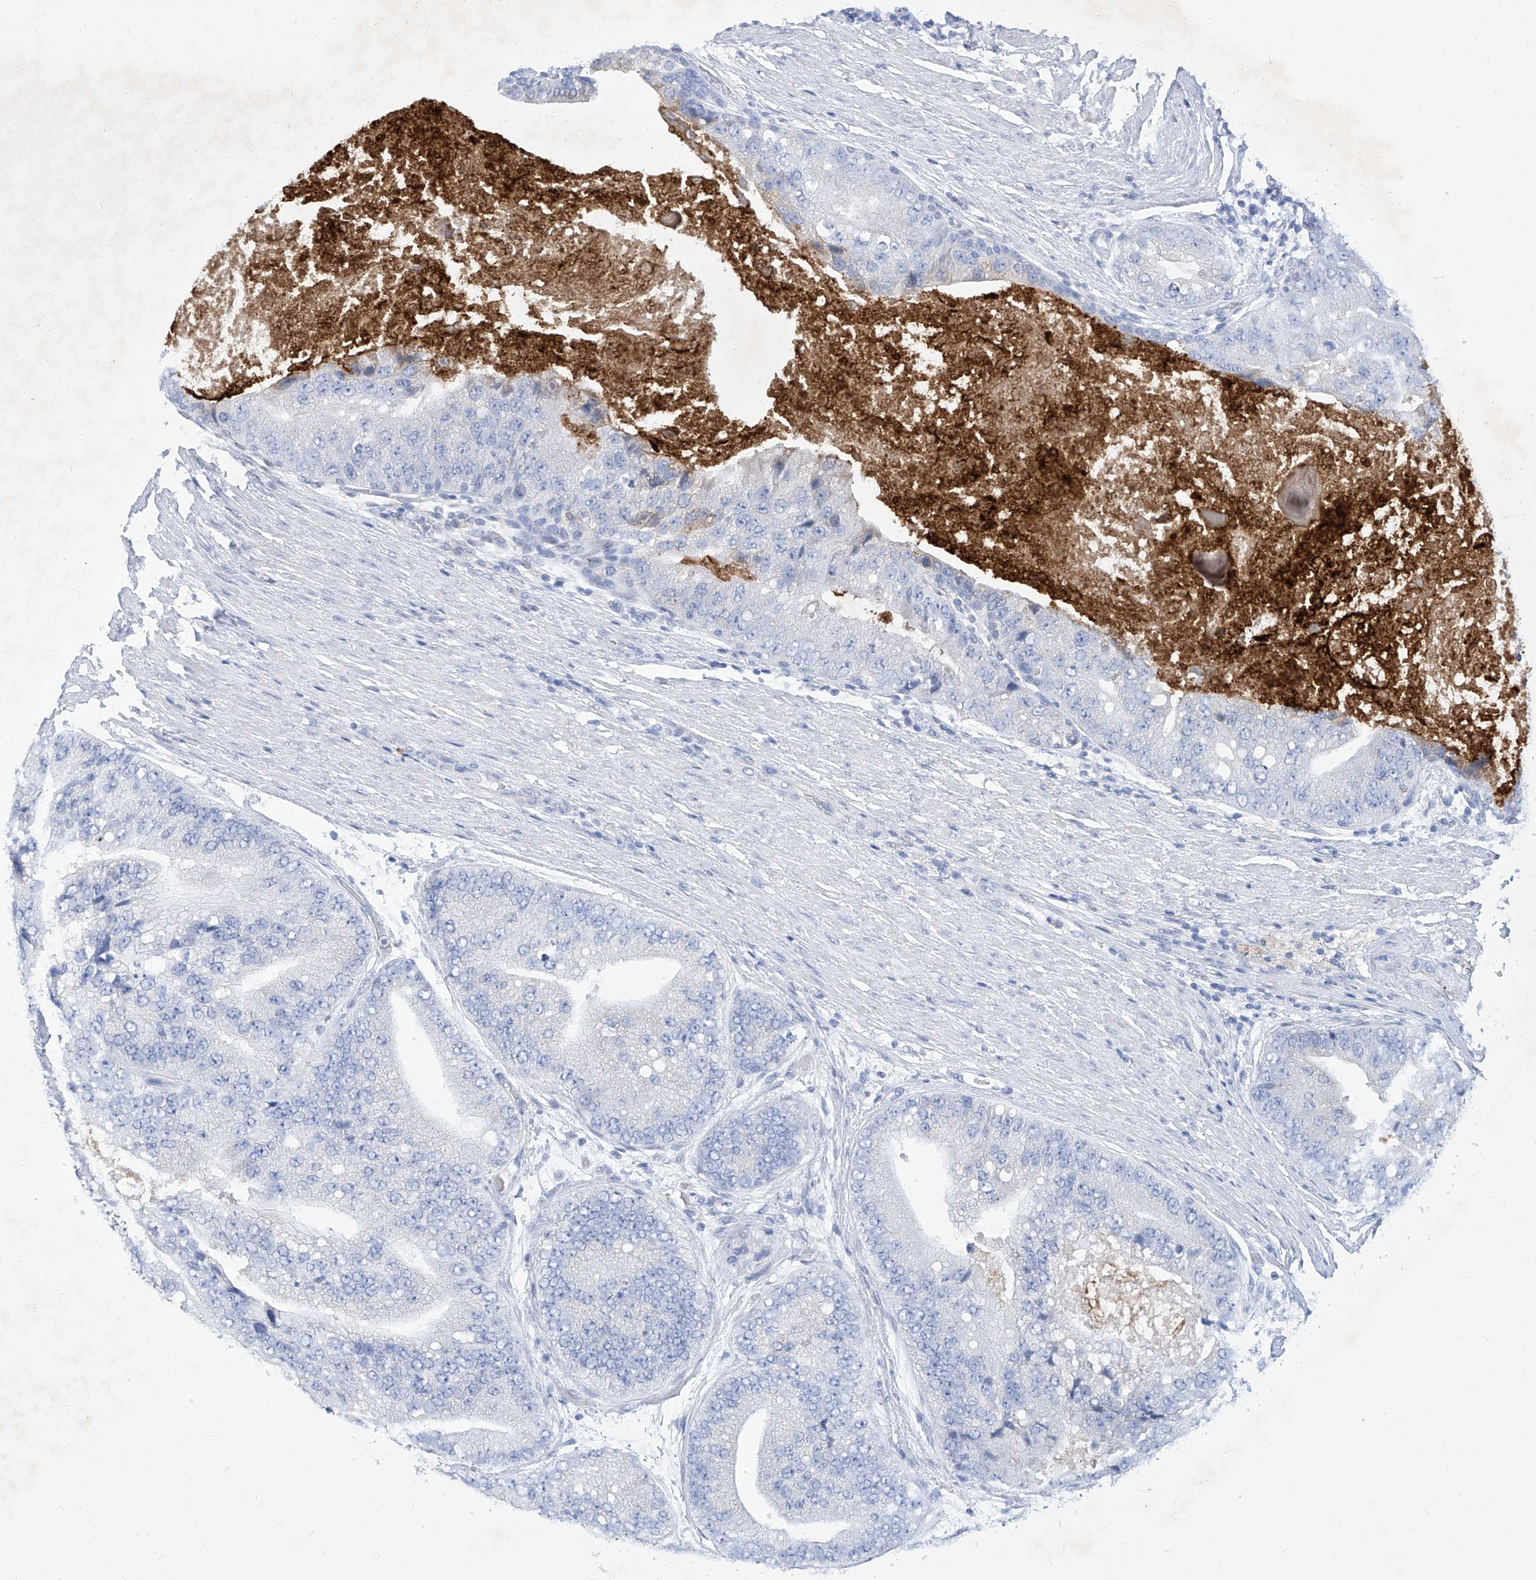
{"staining": {"intensity": "negative", "quantity": "none", "location": "none"}, "tissue": "prostate cancer", "cell_type": "Tumor cells", "image_type": "cancer", "snomed": [{"axis": "morphology", "description": "Adenocarcinoma, High grade"}, {"axis": "topography", "description": "Prostate"}], "caption": "Prostate cancer (high-grade adenocarcinoma) was stained to show a protein in brown. There is no significant positivity in tumor cells.", "gene": "MX2", "patient": {"sex": "male", "age": 70}}